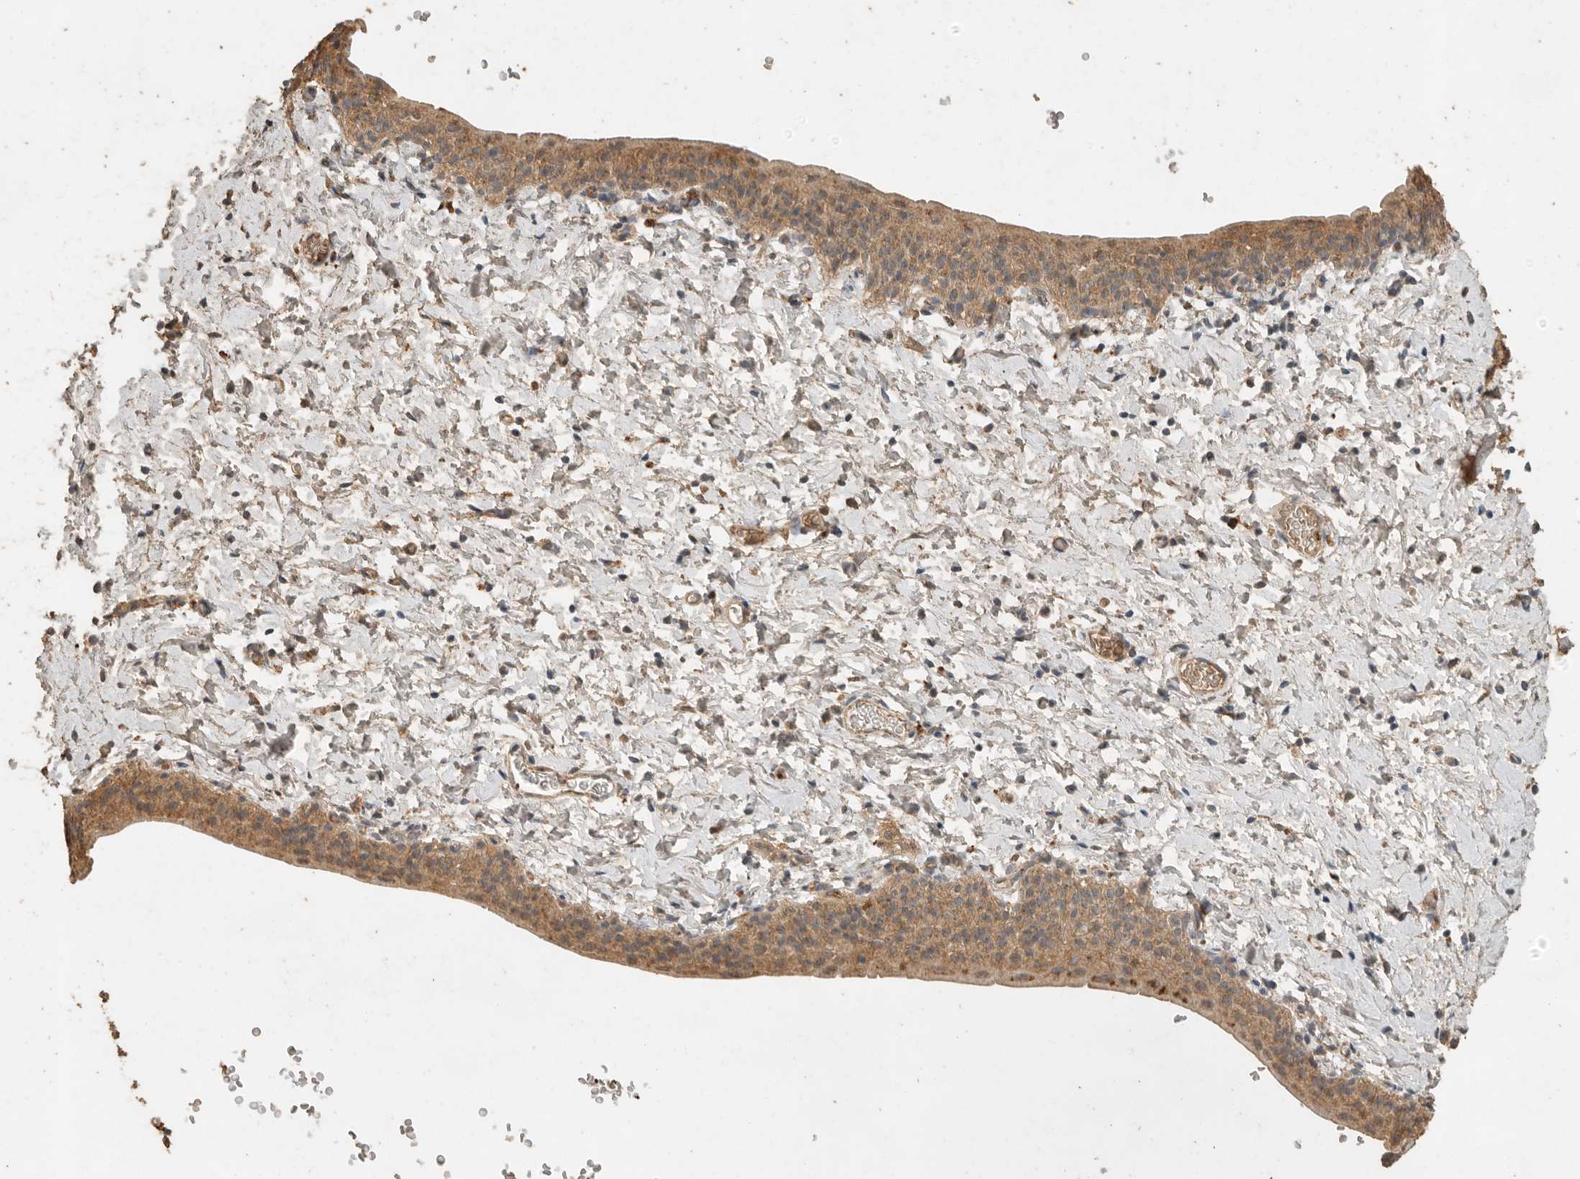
{"staining": {"intensity": "moderate", "quantity": "25%-75%", "location": "cytoplasmic/membranous"}, "tissue": "smooth muscle", "cell_type": "Smooth muscle cells", "image_type": "normal", "snomed": [{"axis": "morphology", "description": "Normal tissue, NOS"}, {"axis": "topography", "description": "Smooth muscle"}], "caption": "IHC (DAB) staining of unremarkable smooth muscle displays moderate cytoplasmic/membranous protein positivity in approximately 25%-75% of smooth muscle cells. (brown staining indicates protein expression, while blue staining denotes nuclei).", "gene": "CTF1", "patient": {"sex": "male", "age": 16}}